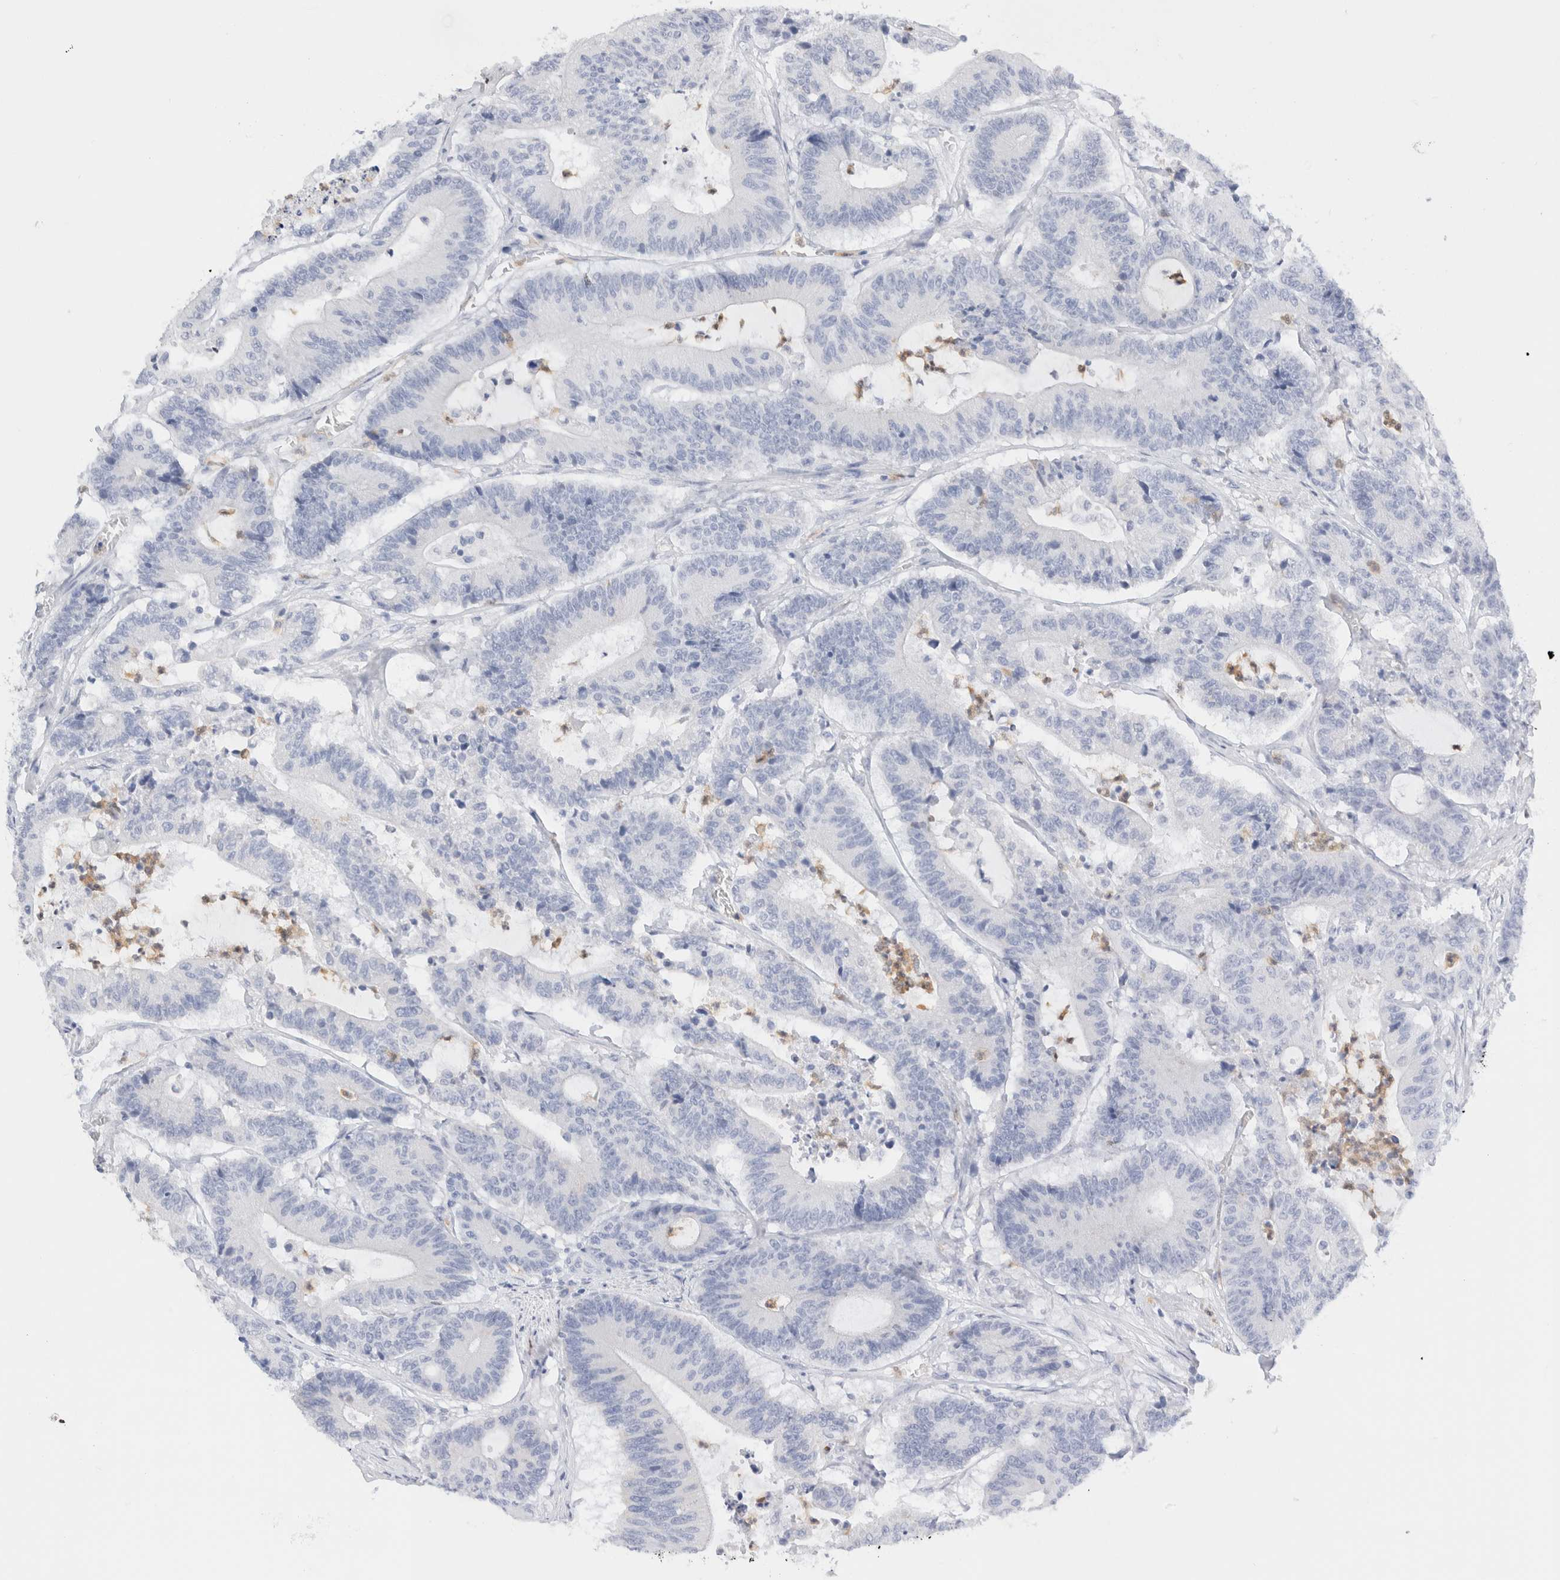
{"staining": {"intensity": "negative", "quantity": "none", "location": "none"}, "tissue": "colorectal cancer", "cell_type": "Tumor cells", "image_type": "cancer", "snomed": [{"axis": "morphology", "description": "Adenocarcinoma, NOS"}, {"axis": "topography", "description": "Colon"}], "caption": "Immunohistochemical staining of human adenocarcinoma (colorectal) displays no significant staining in tumor cells.", "gene": "ARG1", "patient": {"sex": "female", "age": 84}}